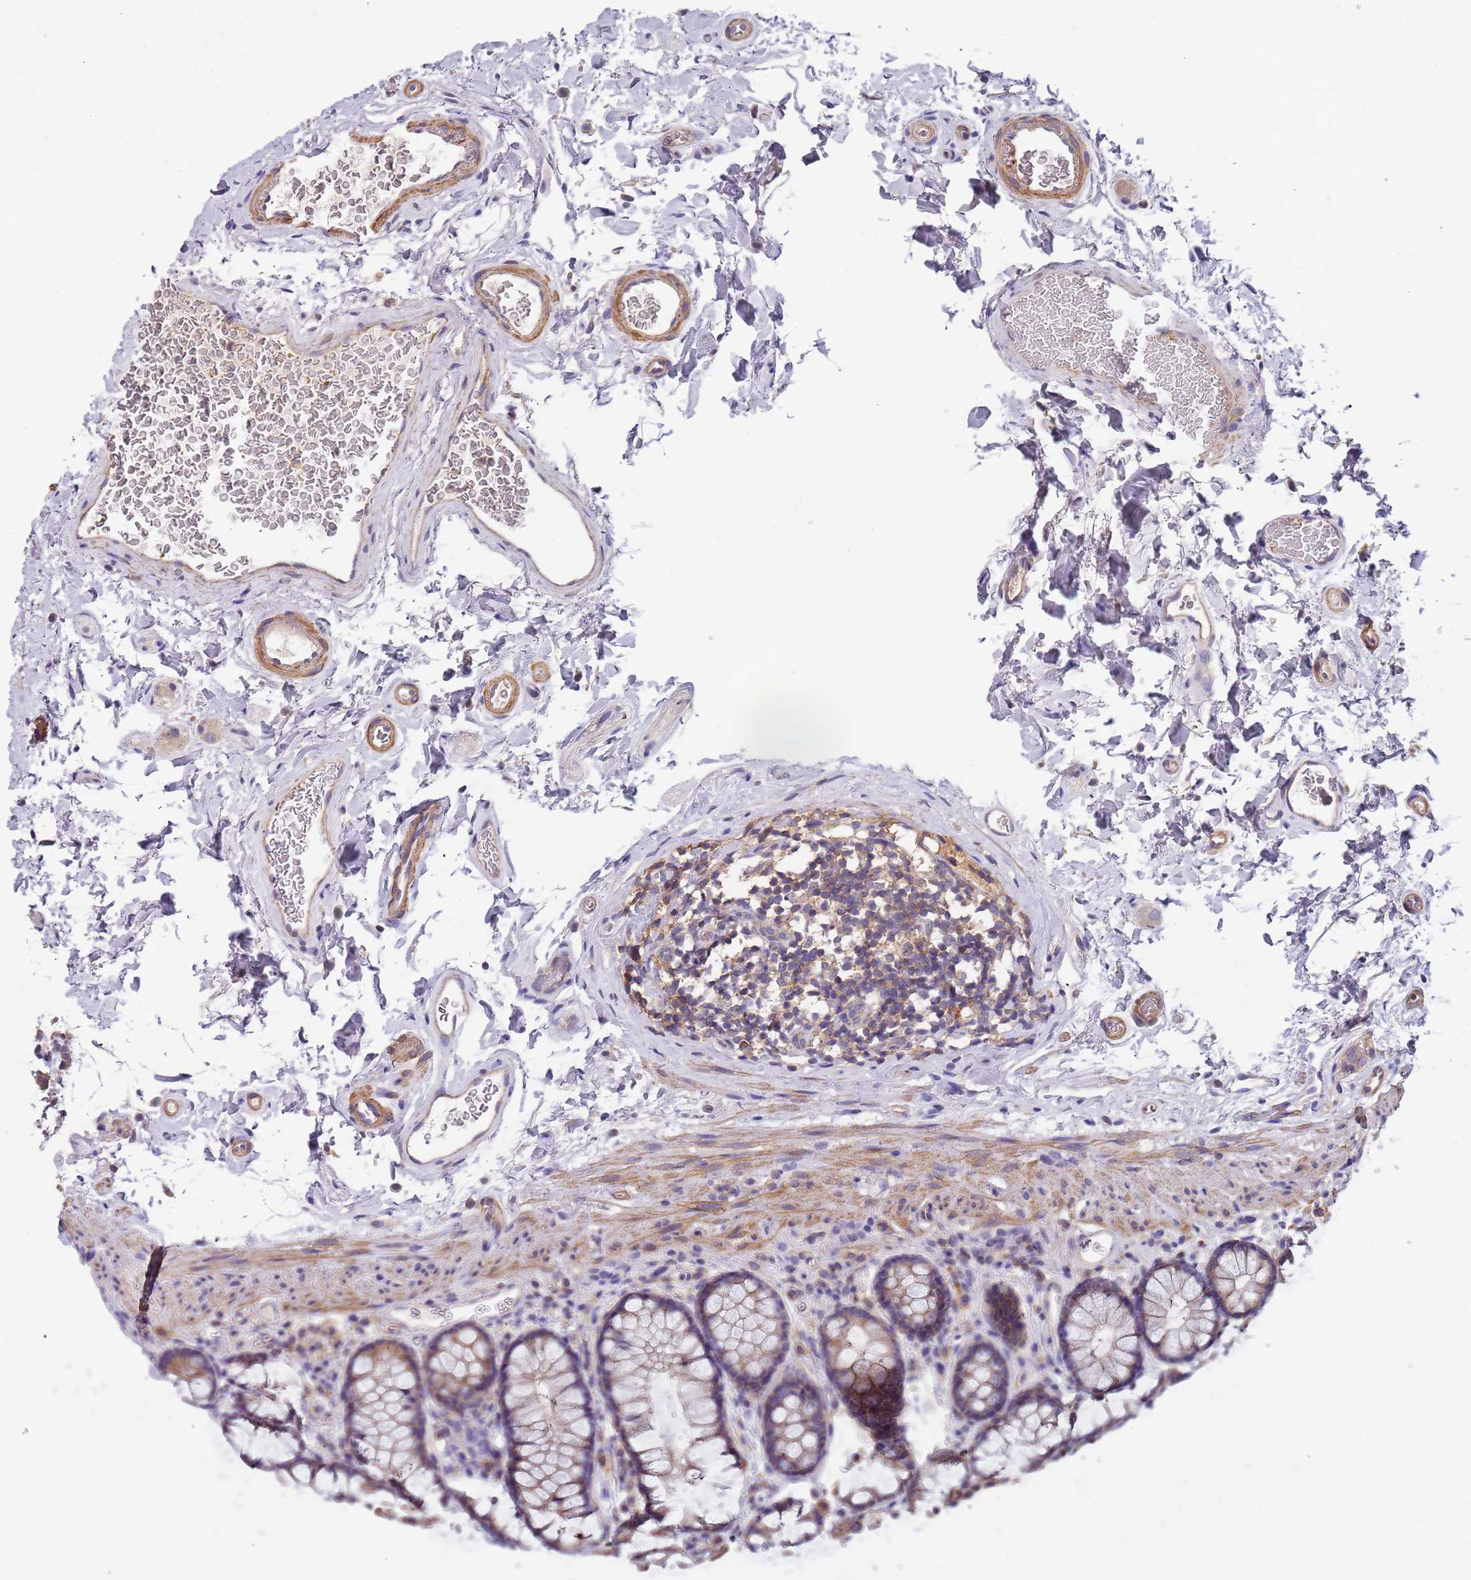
{"staining": {"intensity": "moderate", "quantity": ">75%", "location": "cytoplasmic/membranous"}, "tissue": "colon", "cell_type": "Endothelial cells", "image_type": "normal", "snomed": [{"axis": "morphology", "description": "Normal tissue, NOS"}, {"axis": "topography", "description": "Colon"}], "caption": "The image reveals a brown stain indicating the presence of a protein in the cytoplasmic/membranous of endothelial cells in colon.", "gene": "SYT4", "patient": {"sex": "female", "age": 82}}